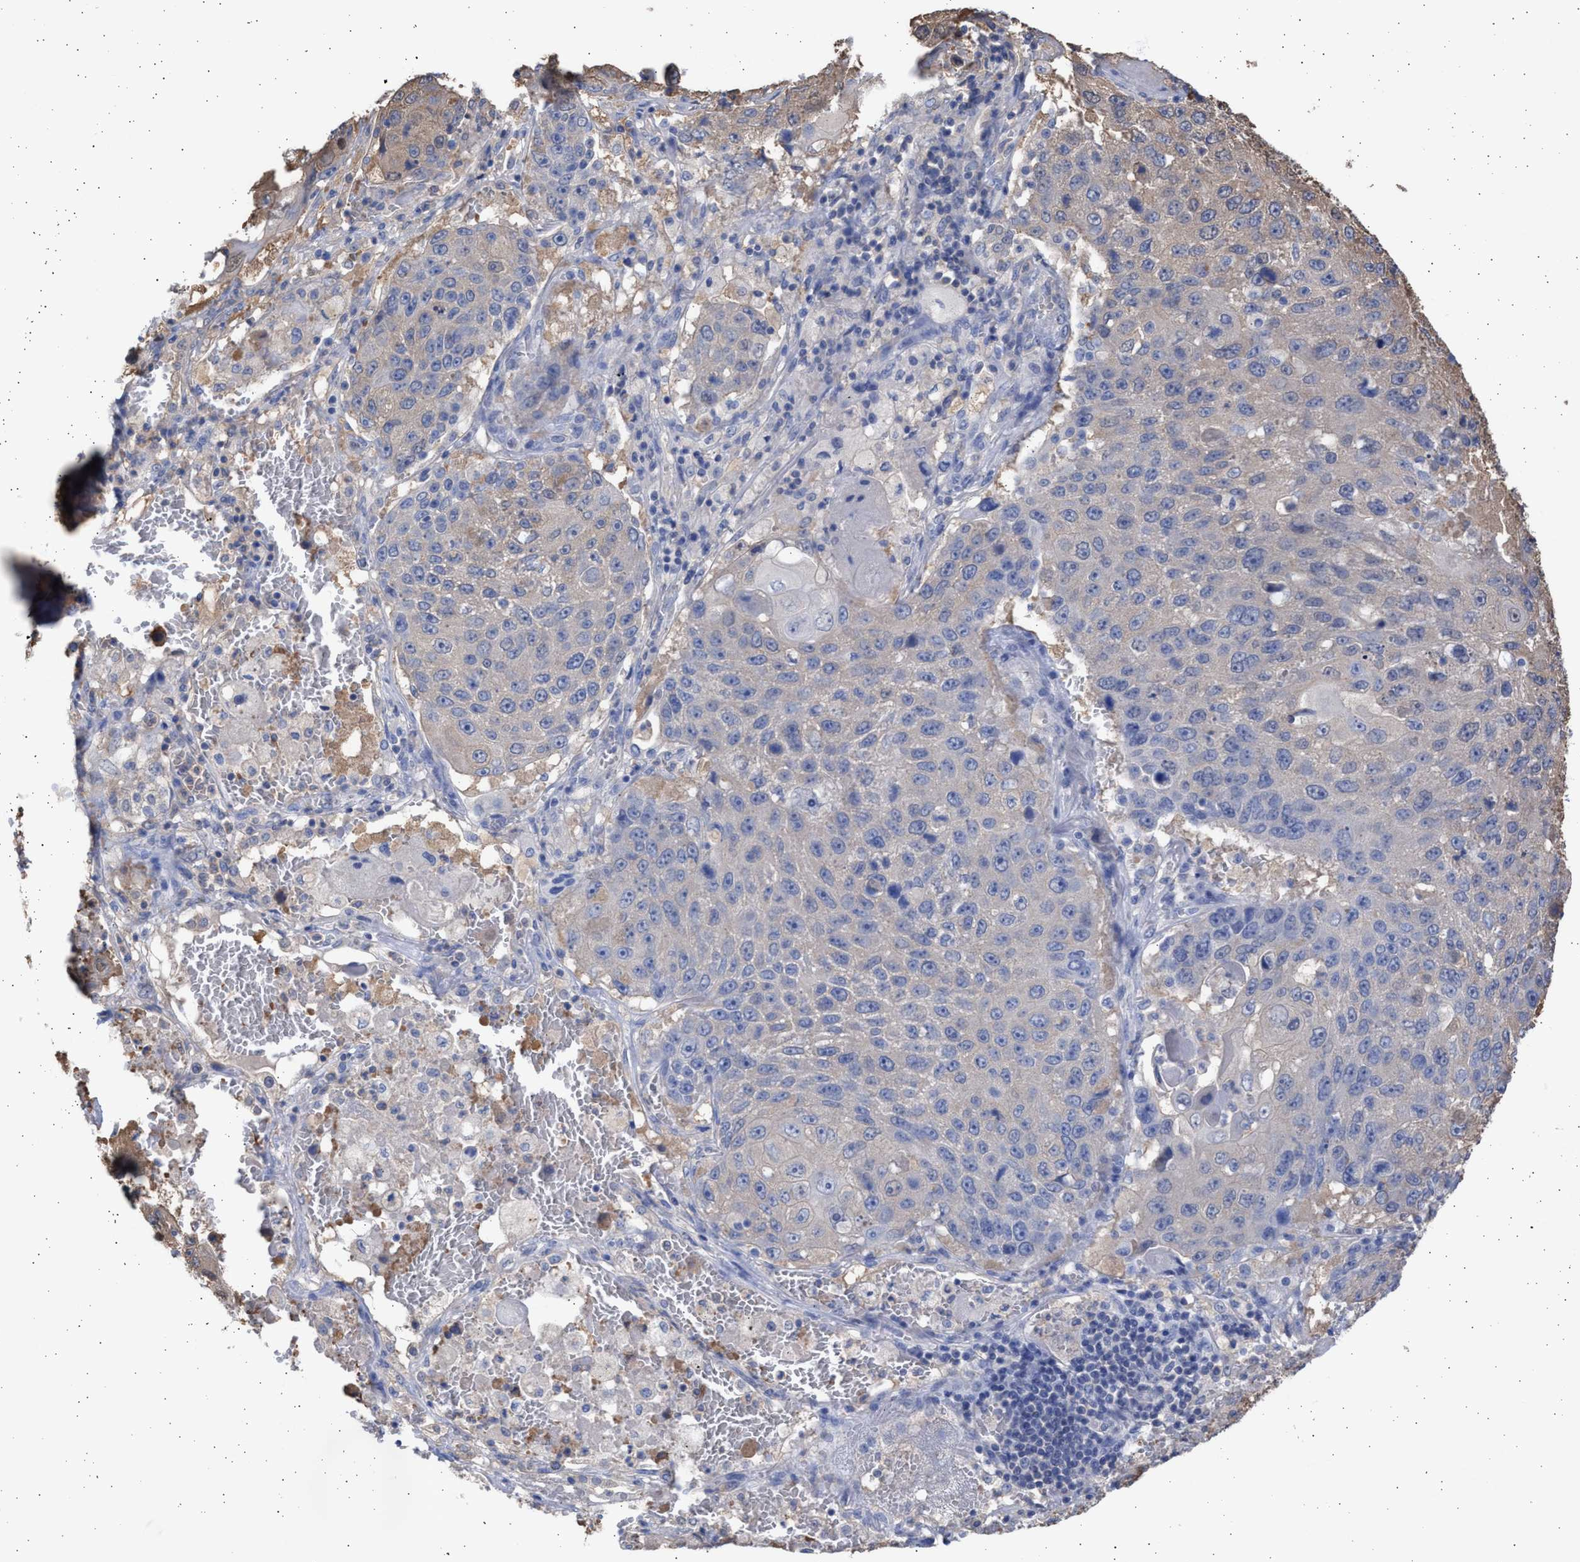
{"staining": {"intensity": "weak", "quantity": "<25%", "location": "cytoplasmic/membranous"}, "tissue": "lung cancer", "cell_type": "Tumor cells", "image_type": "cancer", "snomed": [{"axis": "morphology", "description": "Squamous cell carcinoma, NOS"}, {"axis": "topography", "description": "Lung"}], "caption": "A high-resolution image shows immunohistochemistry staining of lung squamous cell carcinoma, which shows no significant positivity in tumor cells.", "gene": "ALDOC", "patient": {"sex": "male", "age": 61}}